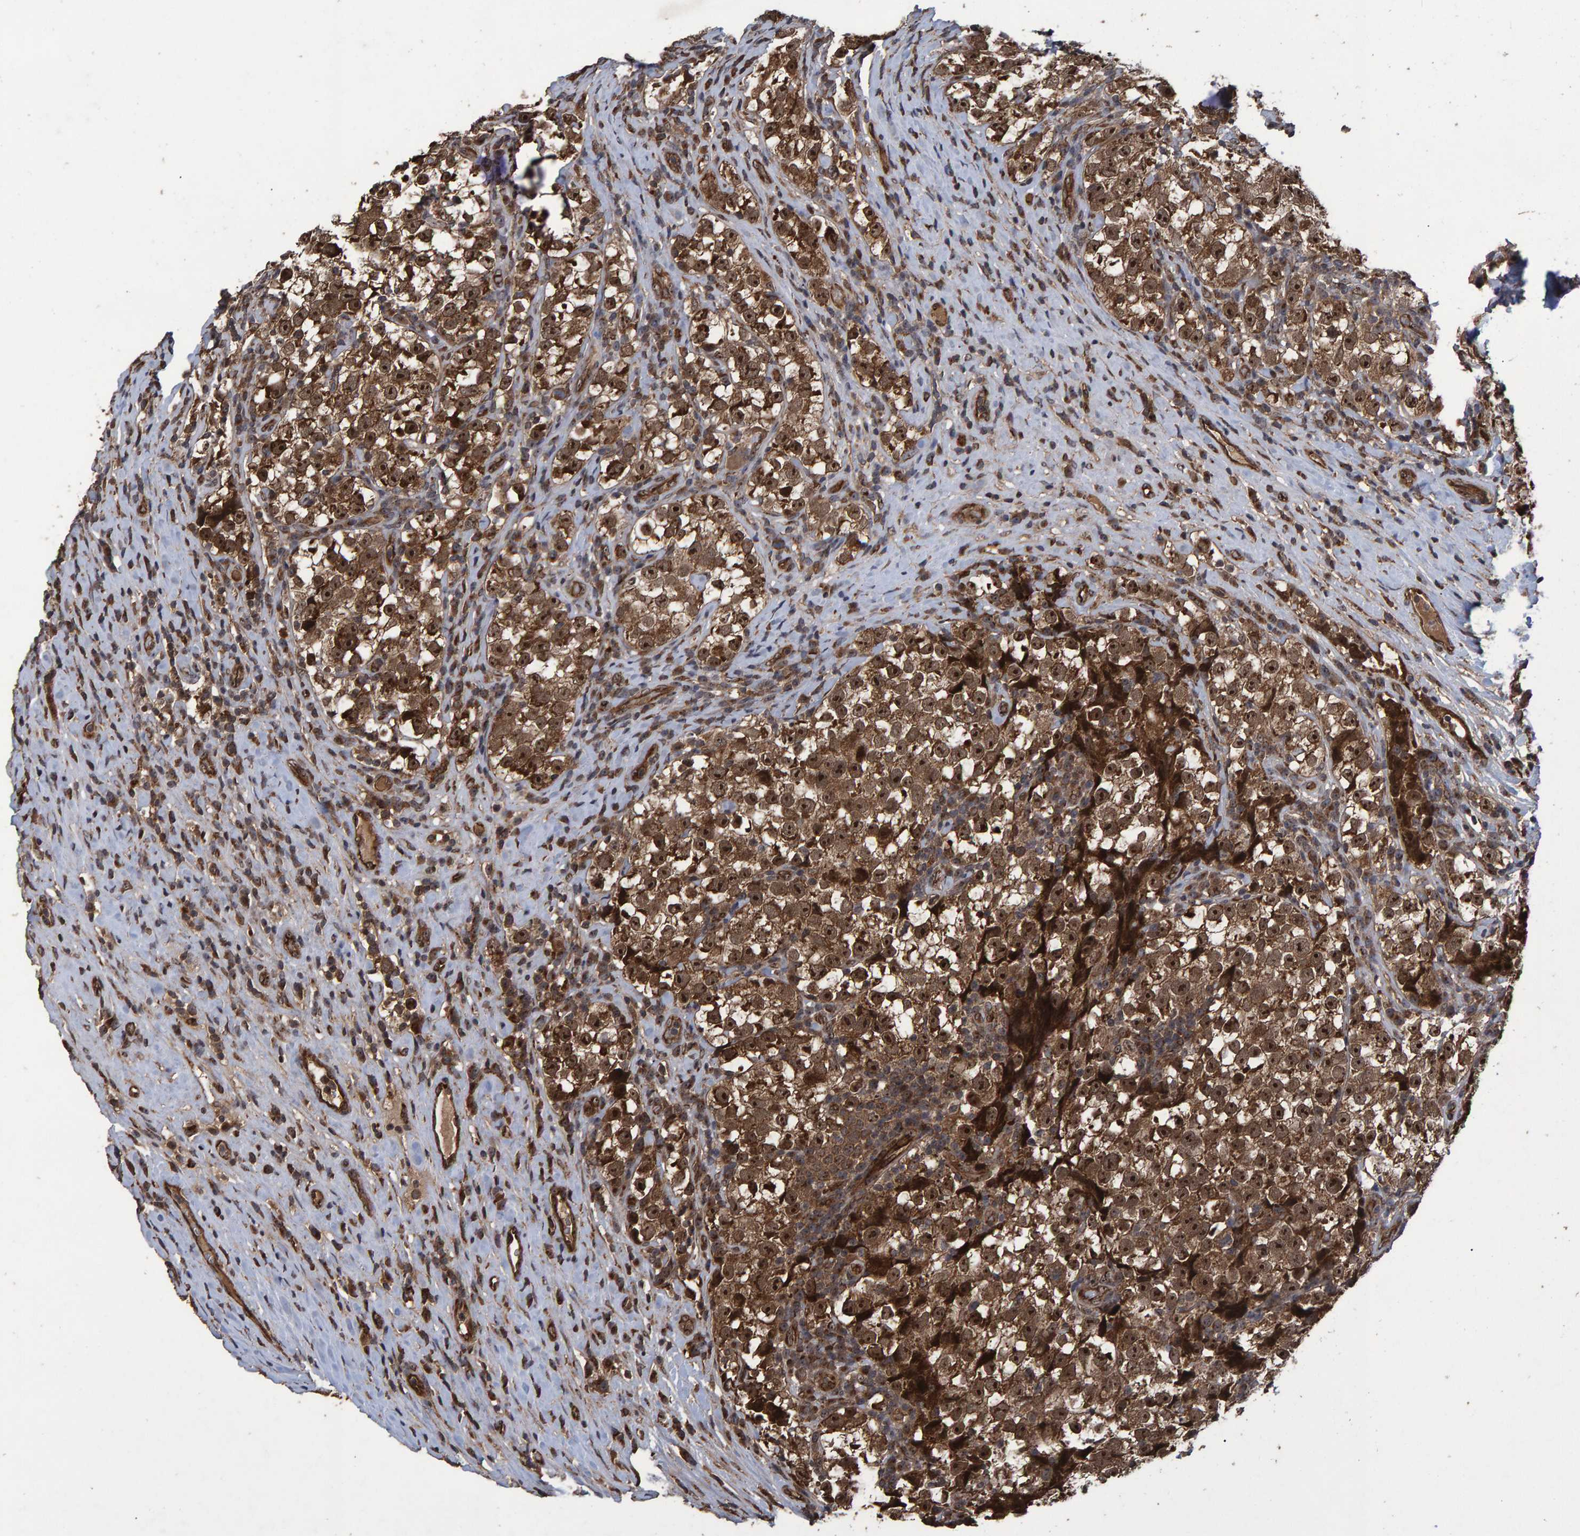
{"staining": {"intensity": "strong", "quantity": ">75%", "location": "cytoplasmic/membranous,nuclear"}, "tissue": "testis cancer", "cell_type": "Tumor cells", "image_type": "cancer", "snomed": [{"axis": "morphology", "description": "Normal tissue, NOS"}, {"axis": "morphology", "description": "Seminoma, NOS"}, {"axis": "topography", "description": "Testis"}], "caption": "Protein analysis of seminoma (testis) tissue shows strong cytoplasmic/membranous and nuclear positivity in approximately >75% of tumor cells.", "gene": "TRIM68", "patient": {"sex": "male", "age": 43}}